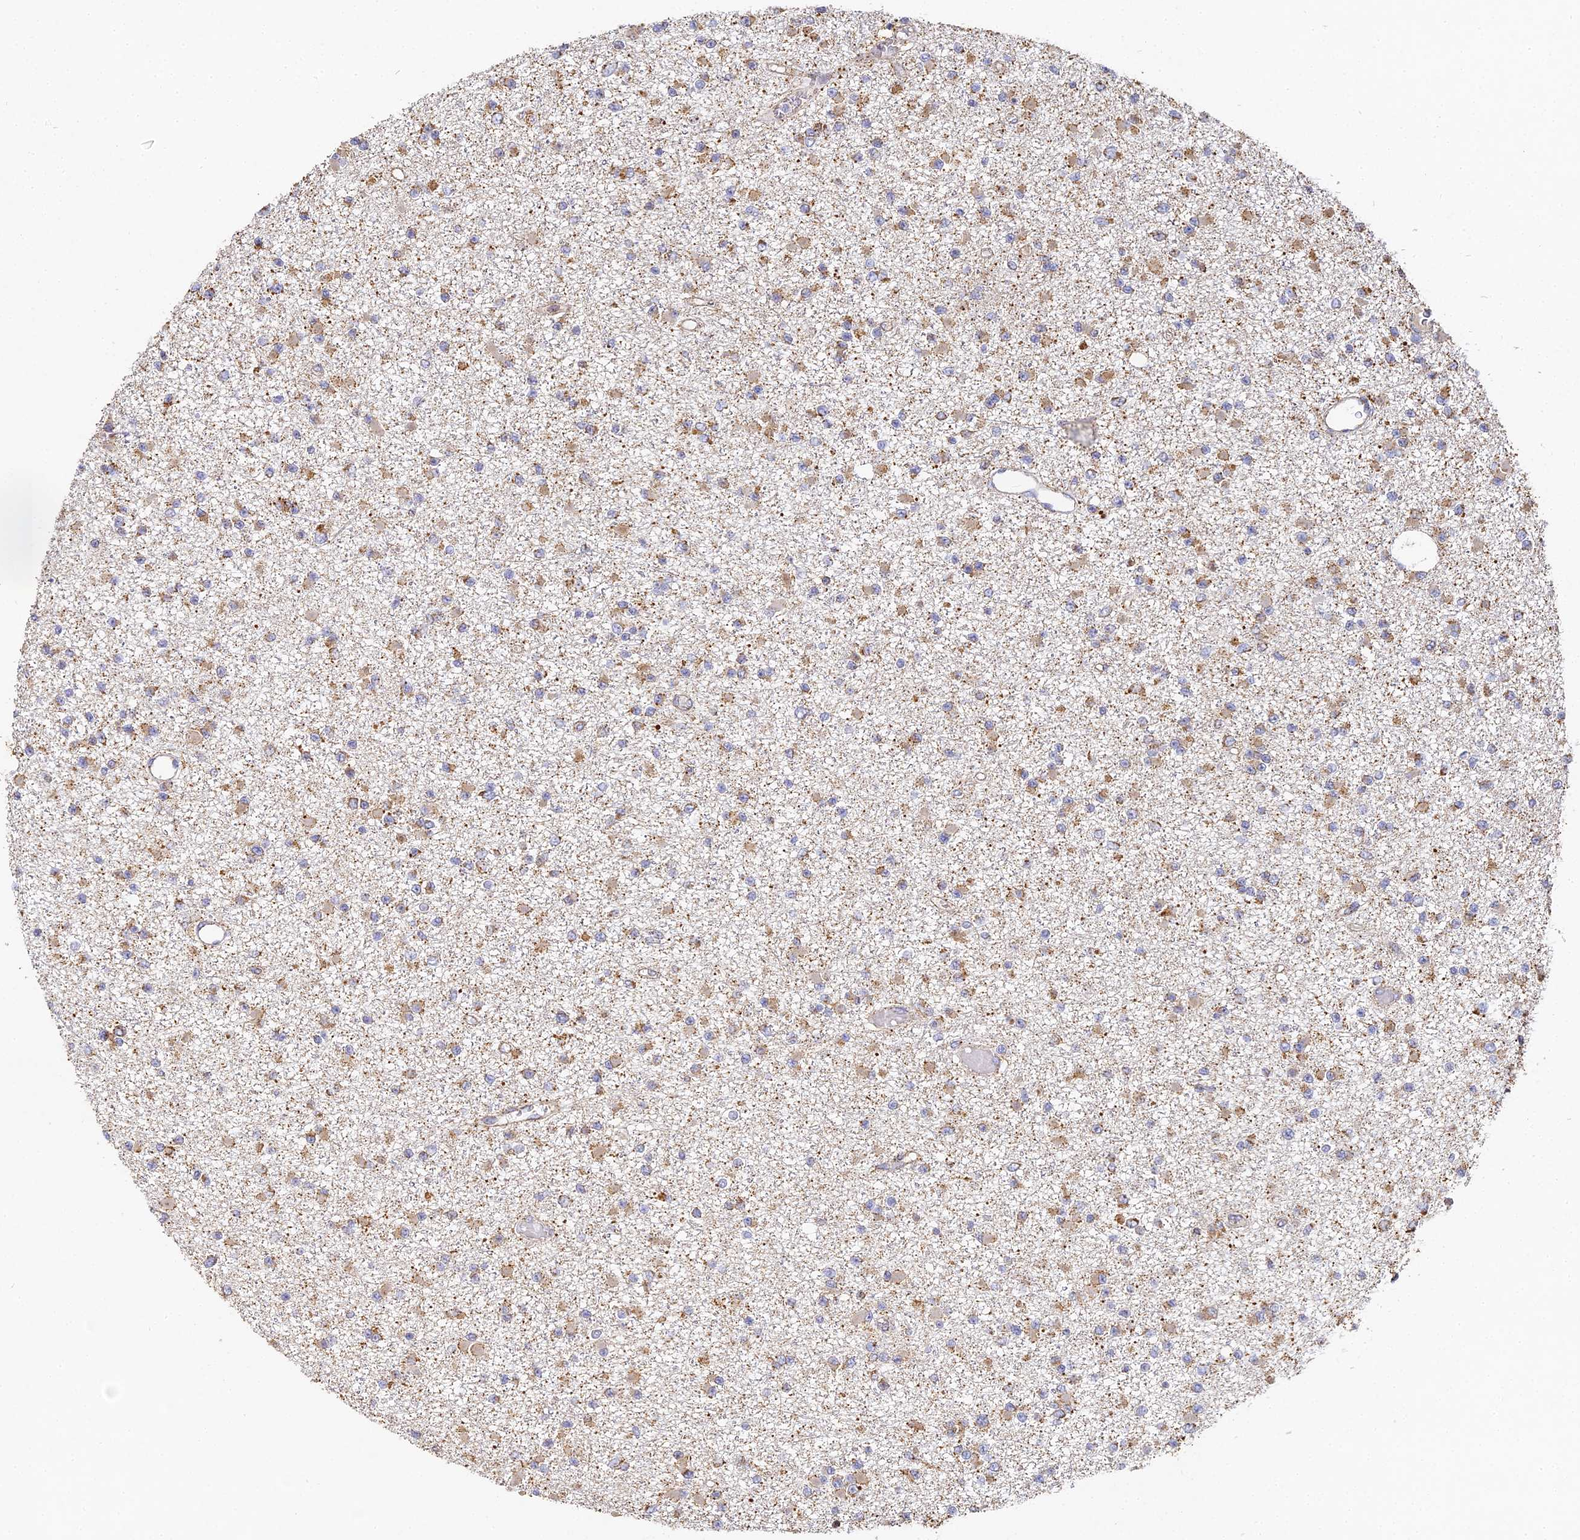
{"staining": {"intensity": "moderate", "quantity": ">75%", "location": "cytoplasmic/membranous"}, "tissue": "glioma", "cell_type": "Tumor cells", "image_type": "cancer", "snomed": [{"axis": "morphology", "description": "Glioma, malignant, Low grade"}, {"axis": "topography", "description": "Brain"}], "caption": "Protein expression by IHC displays moderate cytoplasmic/membranous expression in about >75% of tumor cells in glioma.", "gene": "DONSON", "patient": {"sex": "female", "age": 22}}